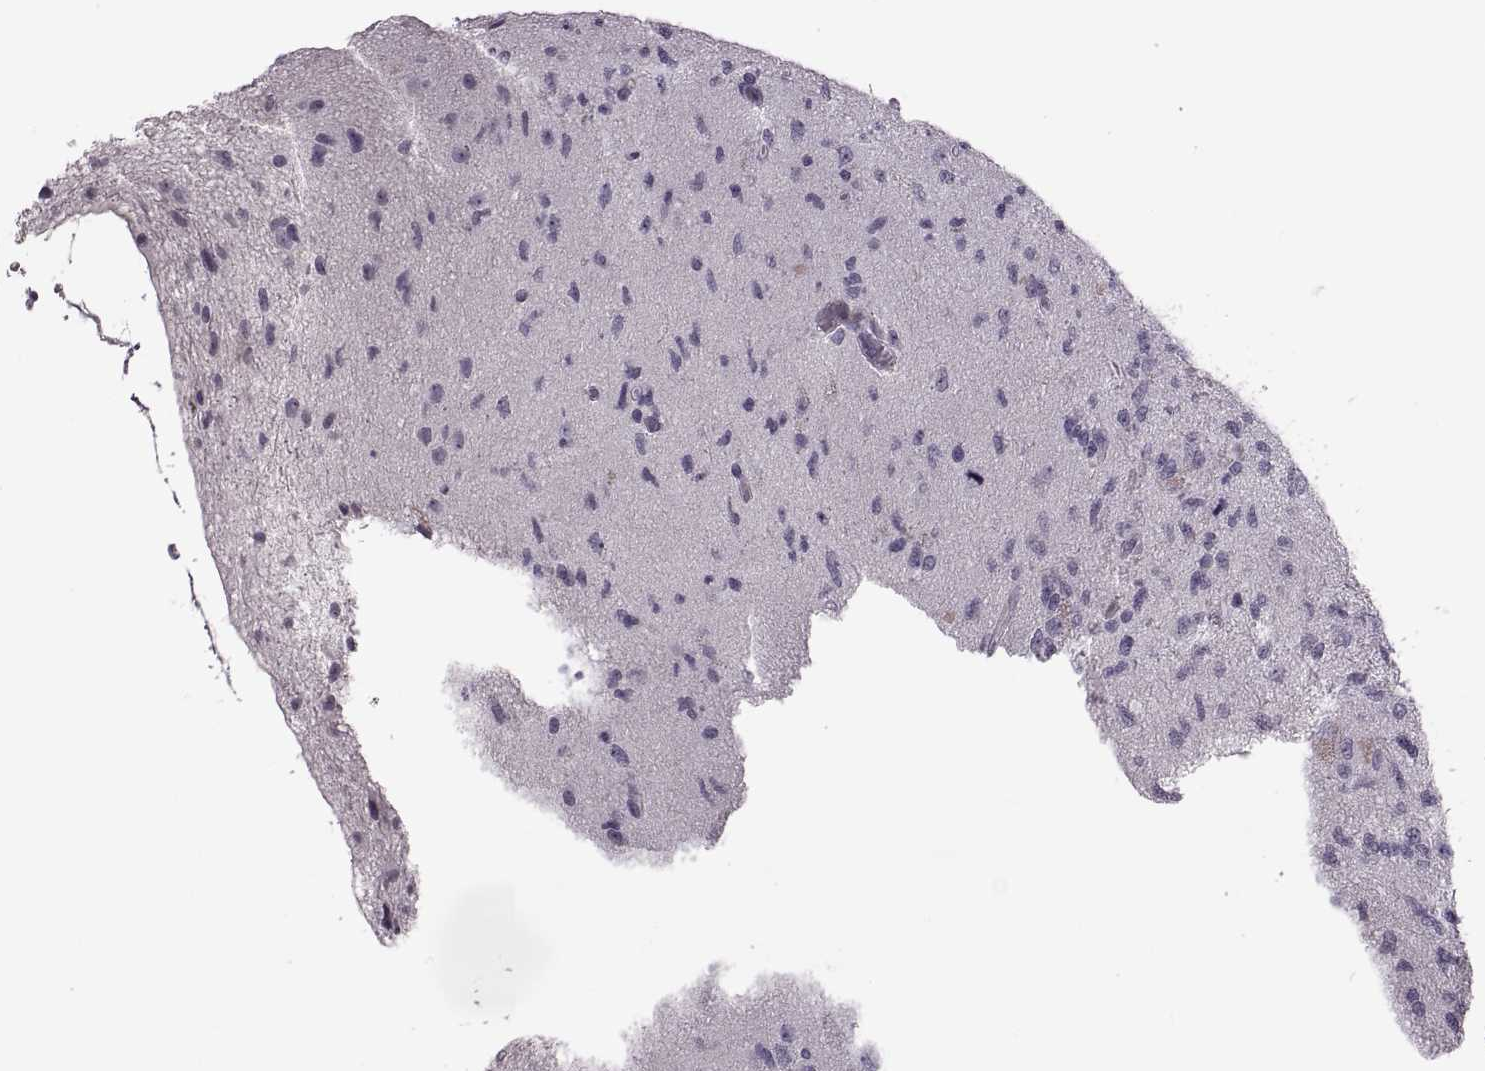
{"staining": {"intensity": "negative", "quantity": "none", "location": "none"}, "tissue": "glioma", "cell_type": "Tumor cells", "image_type": "cancer", "snomed": [{"axis": "morphology", "description": "Glioma, malignant, High grade"}, {"axis": "topography", "description": "Brain"}], "caption": "There is no significant staining in tumor cells of high-grade glioma (malignant).", "gene": "PAGE5", "patient": {"sex": "male", "age": 56}}